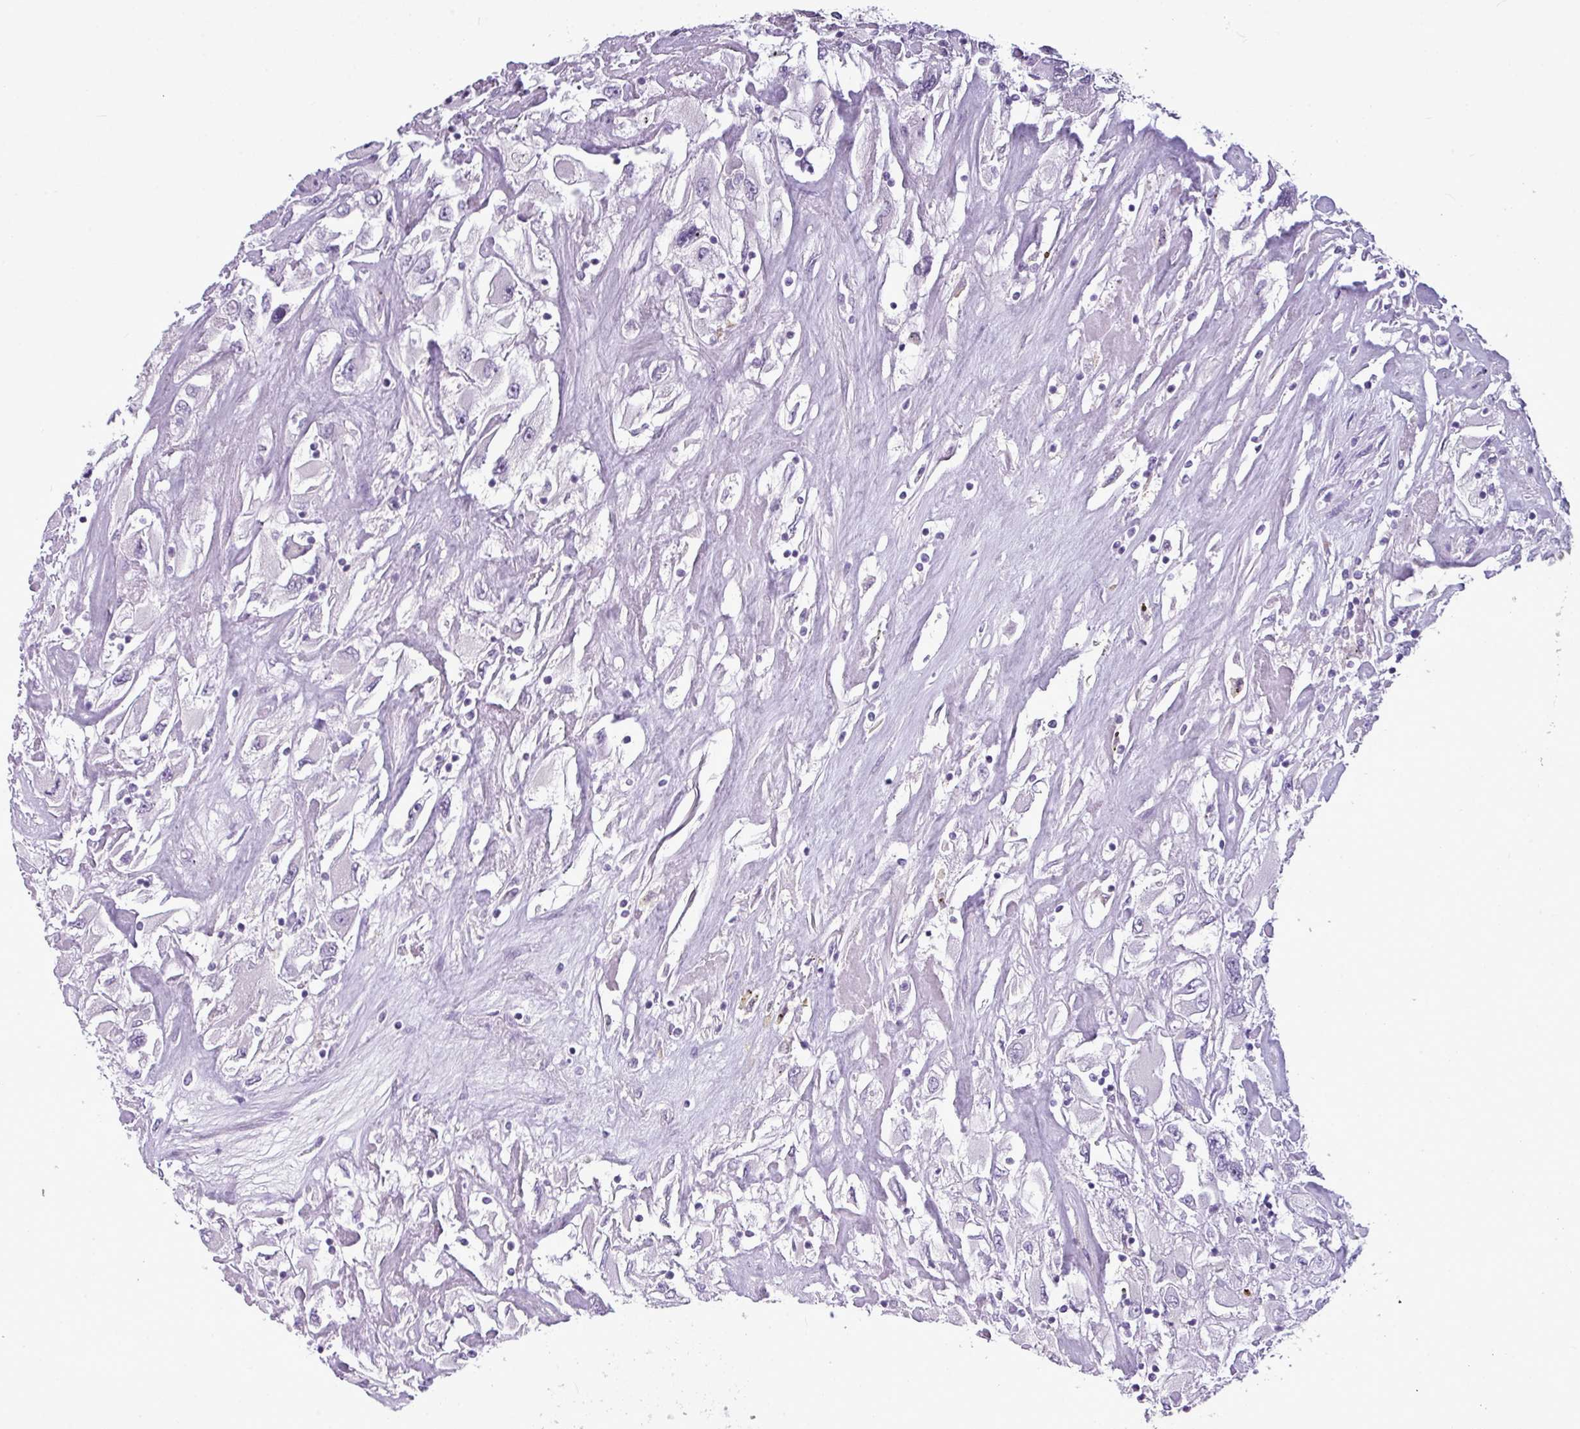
{"staining": {"intensity": "negative", "quantity": "none", "location": "none"}, "tissue": "renal cancer", "cell_type": "Tumor cells", "image_type": "cancer", "snomed": [{"axis": "morphology", "description": "Adenocarcinoma, NOS"}, {"axis": "topography", "description": "Kidney"}], "caption": "This image is of renal cancer stained with immunohistochemistry to label a protein in brown with the nuclei are counter-stained blue. There is no staining in tumor cells.", "gene": "TMEM91", "patient": {"sex": "female", "age": 52}}